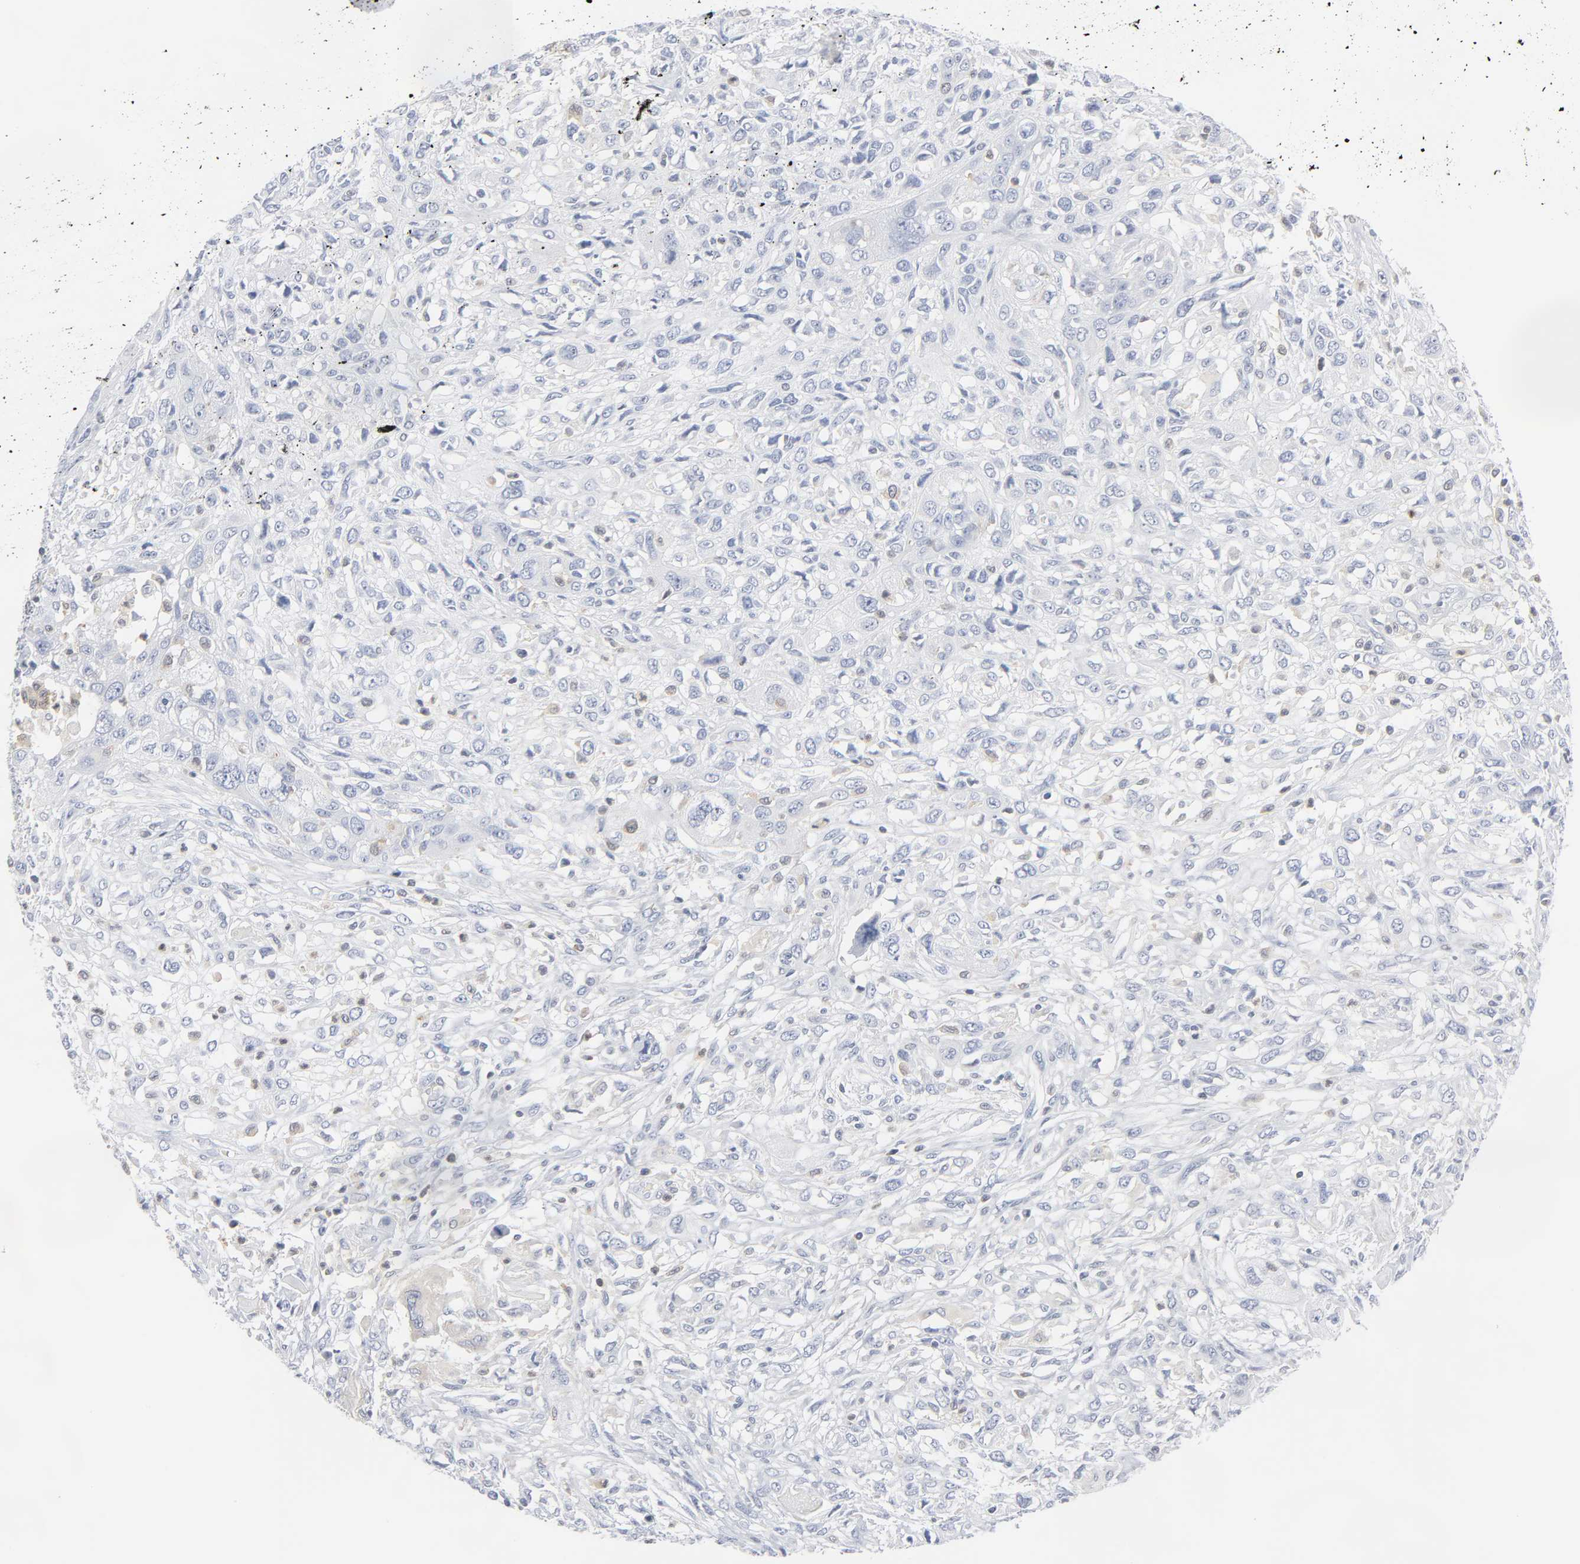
{"staining": {"intensity": "negative", "quantity": "none", "location": "none"}, "tissue": "head and neck cancer", "cell_type": "Tumor cells", "image_type": "cancer", "snomed": [{"axis": "morphology", "description": "Neoplasm, malignant, NOS"}, {"axis": "topography", "description": "Salivary gland"}, {"axis": "topography", "description": "Head-Neck"}], "caption": "This is a histopathology image of immunohistochemistry staining of neoplasm (malignant) (head and neck), which shows no positivity in tumor cells.", "gene": "PTK2B", "patient": {"sex": "male", "age": 43}}